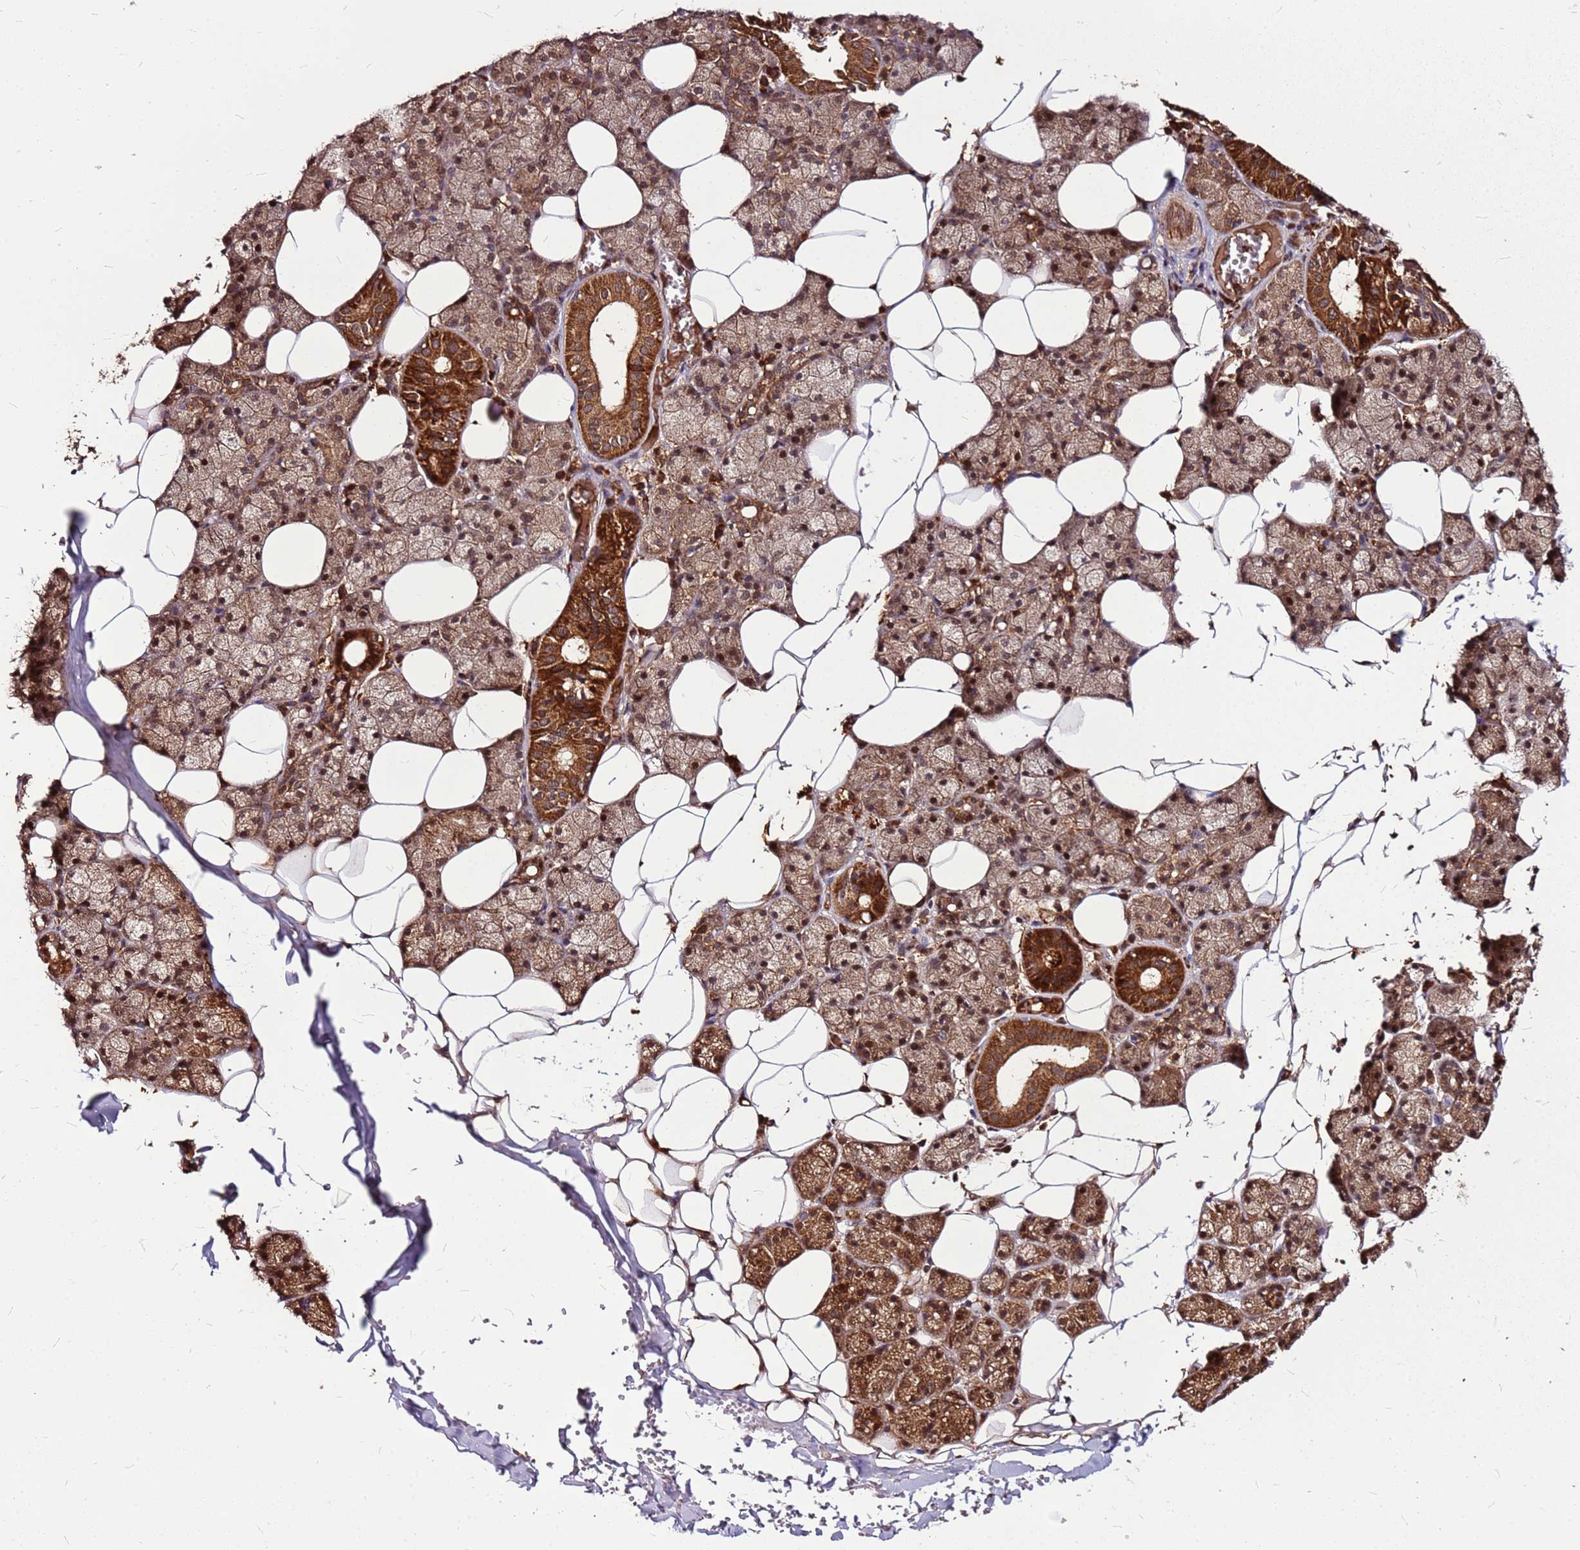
{"staining": {"intensity": "strong", "quantity": "25%-75%", "location": "cytoplasmic/membranous,nuclear"}, "tissue": "salivary gland", "cell_type": "Glandular cells", "image_type": "normal", "snomed": [{"axis": "morphology", "description": "Normal tissue, NOS"}, {"axis": "topography", "description": "Salivary gland"}], "caption": "High-power microscopy captured an immunohistochemistry (IHC) image of benign salivary gland, revealing strong cytoplasmic/membranous,nuclear staining in about 25%-75% of glandular cells.", "gene": "LYPLAL1", "patient": {"sex": "female", "age": 33}}